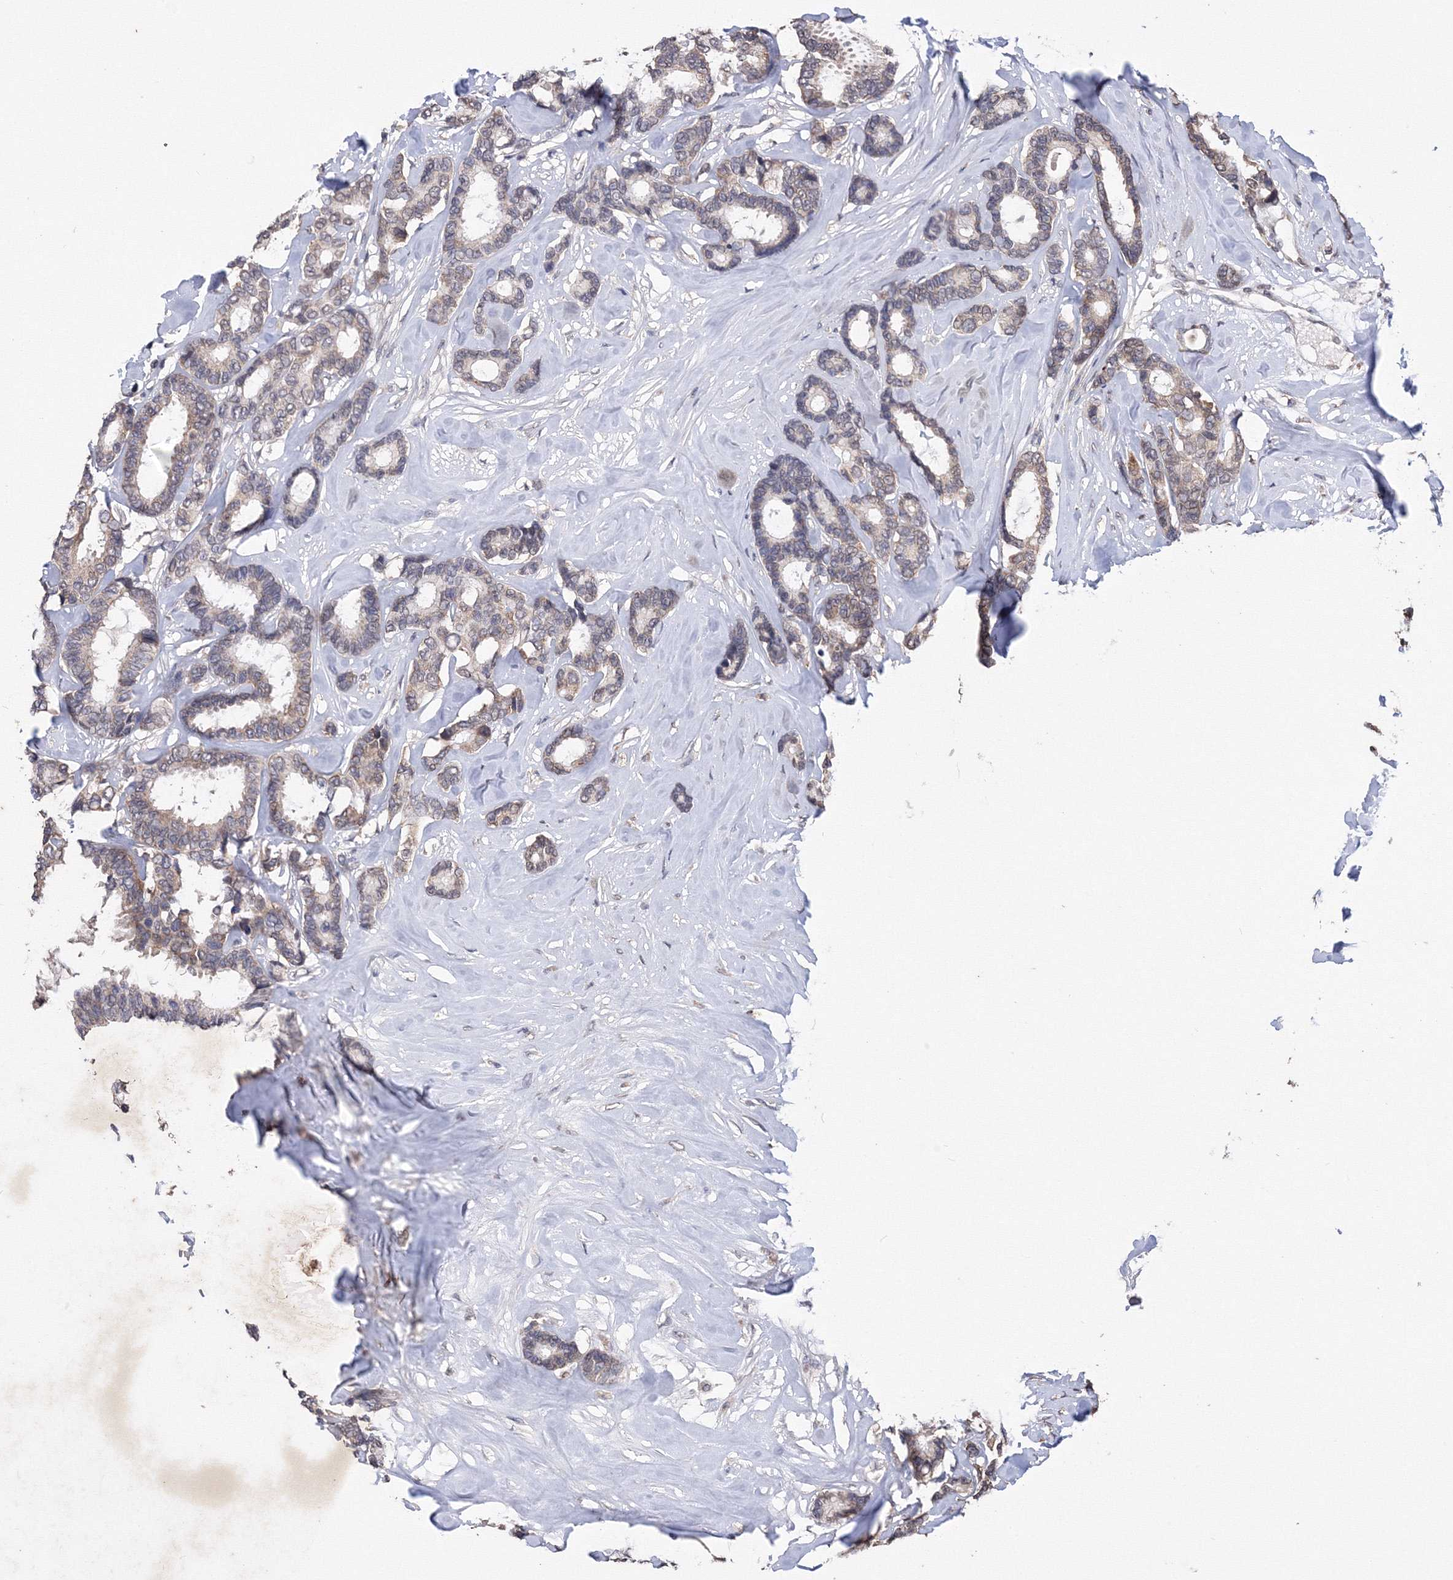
{"staining": {"intensity": "weak", "quantity": "25%-75%", "location": "cytoplasmic/membranous,nuclear"}, "tissue": "breast cancer", "cell_type": "Tumor cells", "image_type": "cancer", "snomed": [{"axis": "morphology", "description": "Duct carcinoma"}, {"axis": "topography", "description": "Breast"}], "caption": "High-magnification brightfield microscopy of breast invasive ductal carcinoma stained with DAB (3,3'-diaminobenzidine) (brown) and counterstained with hematoxylin (blue). tumor cells exhibit weak cytoplasmic/membranous and nuclear positivity is identified in approximately25%-75% of cells. (IHC, brightfield microscopy, high magnification).", "gene": "GPN1", "patient": {"sex": "female", "age": 87}}